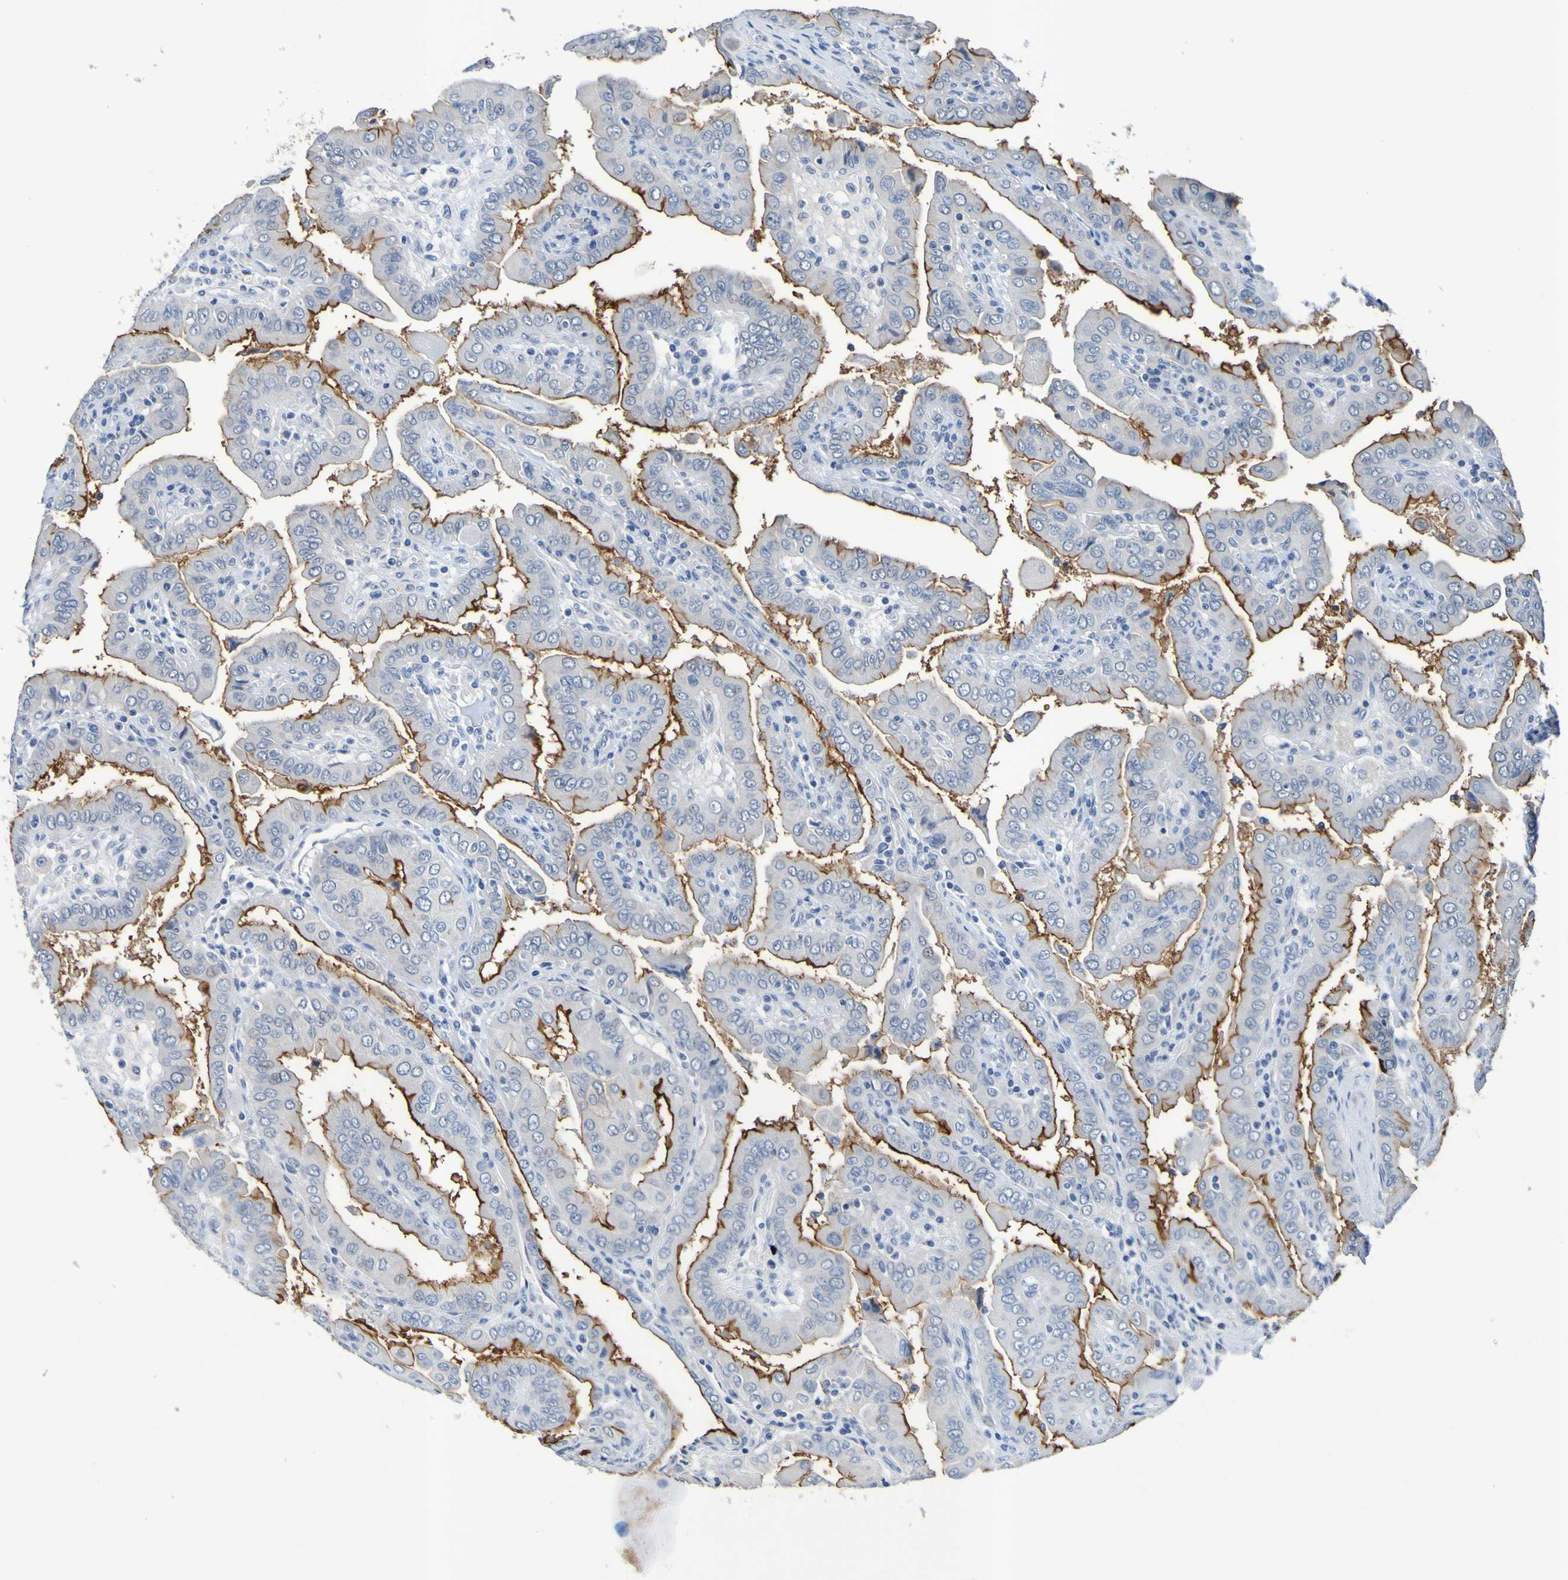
{"staining": {"intensity": "moderate", "quantity": ">75%", "location": "cytoplasmic/membranous"}, "tissue": "thyroid cancer", "cell_type": "Tumor cells", "image_type": "cancer", "snomed": [{"axis": "morphology", "description": "Papillary adenocarcinoma, NOS"}, {"axis": "topography", "description": "Thyroid gland"}], "caption": "Immunohistochemical staining of thyroid cancer (papillary adenocarcinoma) displays medium levels of moderate cytoplasmic/membranous positivity in approximately >75% of tumor cells. The staining was performed using DAB (3,3'-diaminobenzidine) to visualize the protein expression in brown, while the nuclei were stained in blue with hematoxylin (Magnification: 20x).", "gene": "VMA21", "patient": {"sex": "male", "age": 33}}